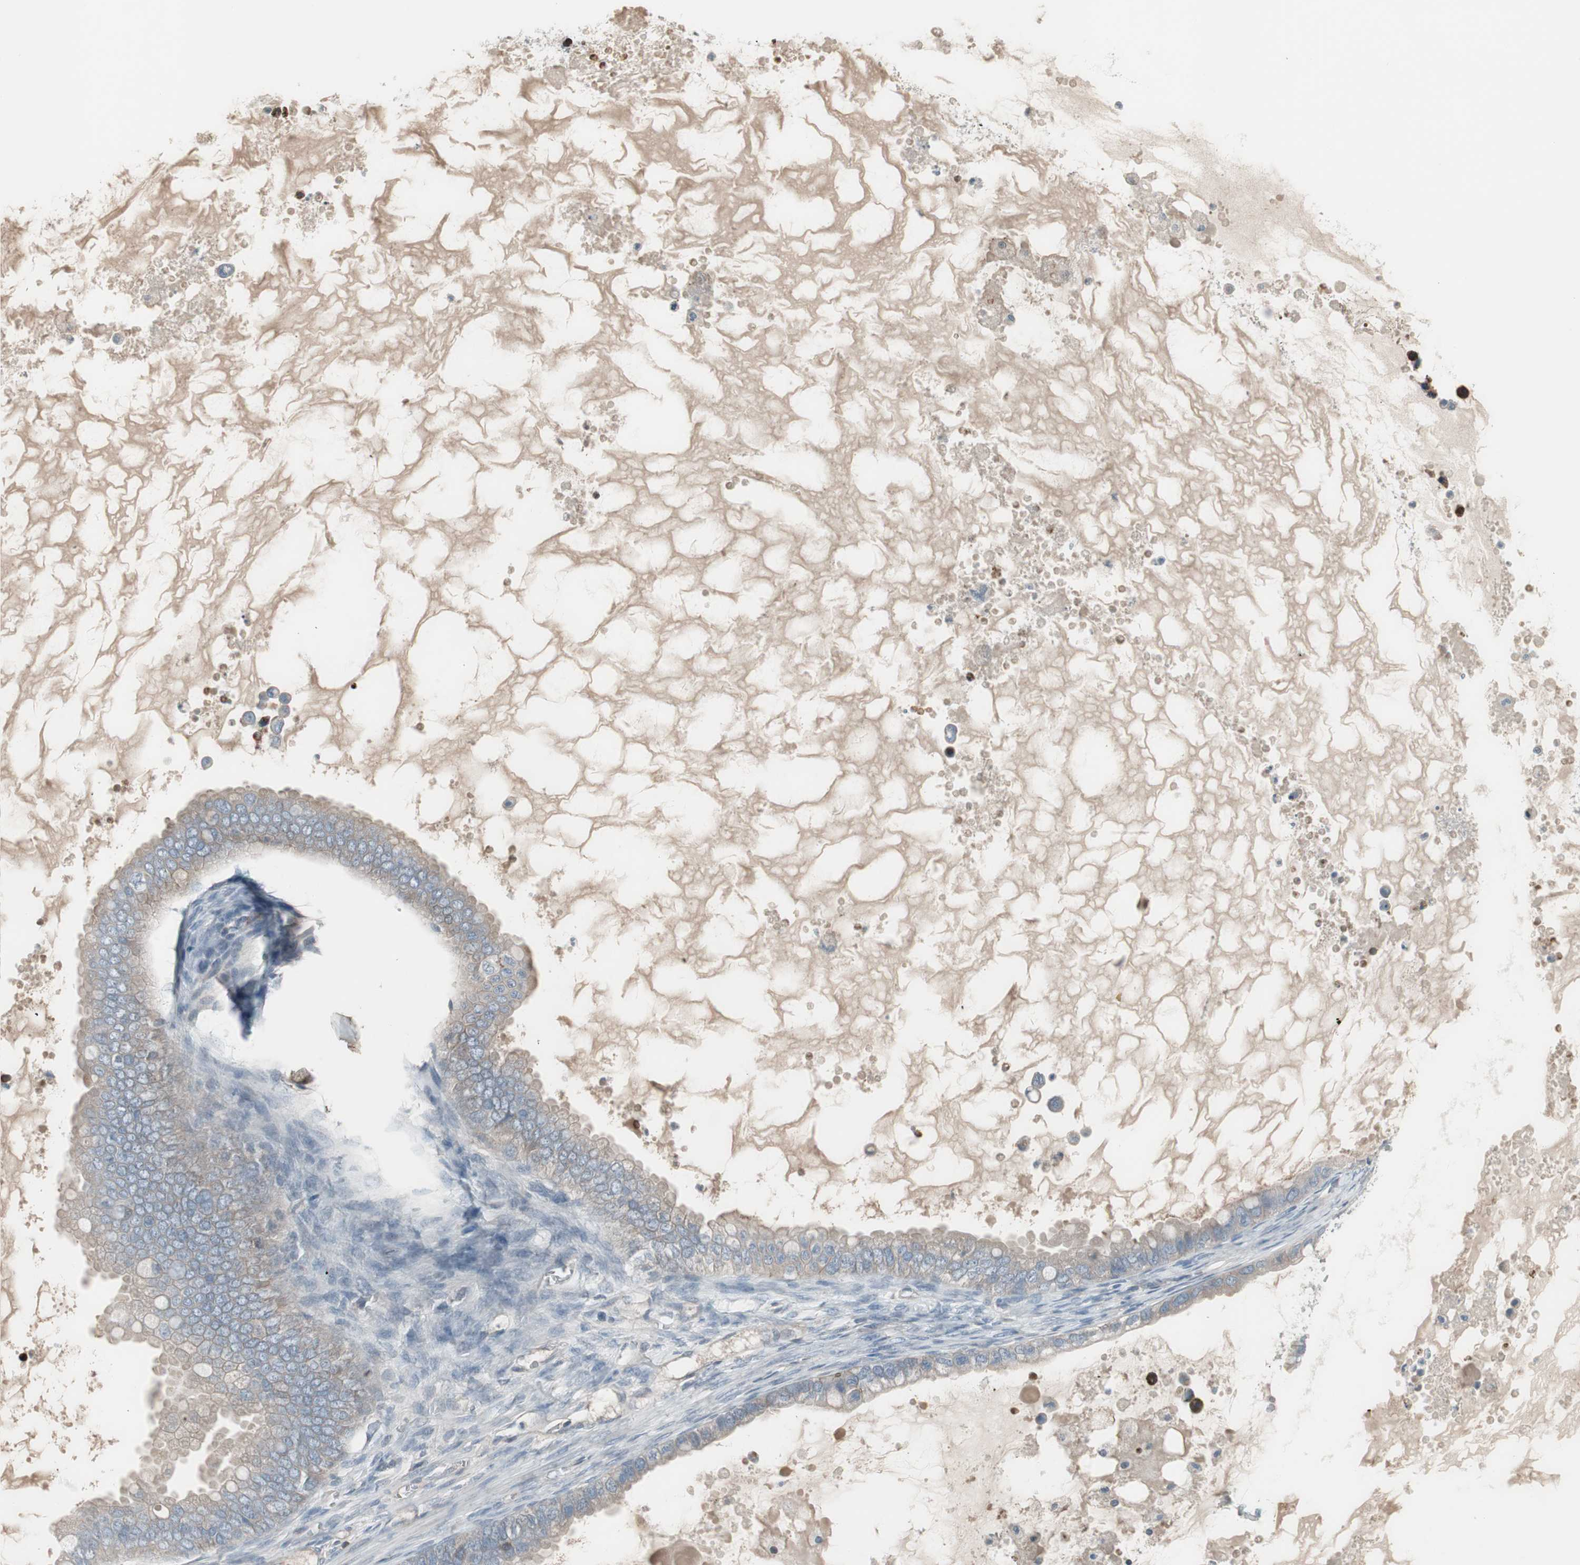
{"staining": {"intensity": "weak", "quantity": "<25%", "location": "cytoplasmic/membranous"}, "tissue": "ovarian cancer", "cell_type": "Tumor cells", "image_type": "cancer", "snomed": [{"axis": "morphology", "description": "Cystadenocarcinoma, mucinous, NOS"}, {"axis": "topography", "description": "Ovary"}], "caption": "The photomicrograph displays no significant staining in tumor cells of ovarian cancer (mucinous cystadenocarcinoma).", "gene": "ZSCAN32", "patient": {"sex": "female", "age": 80}}